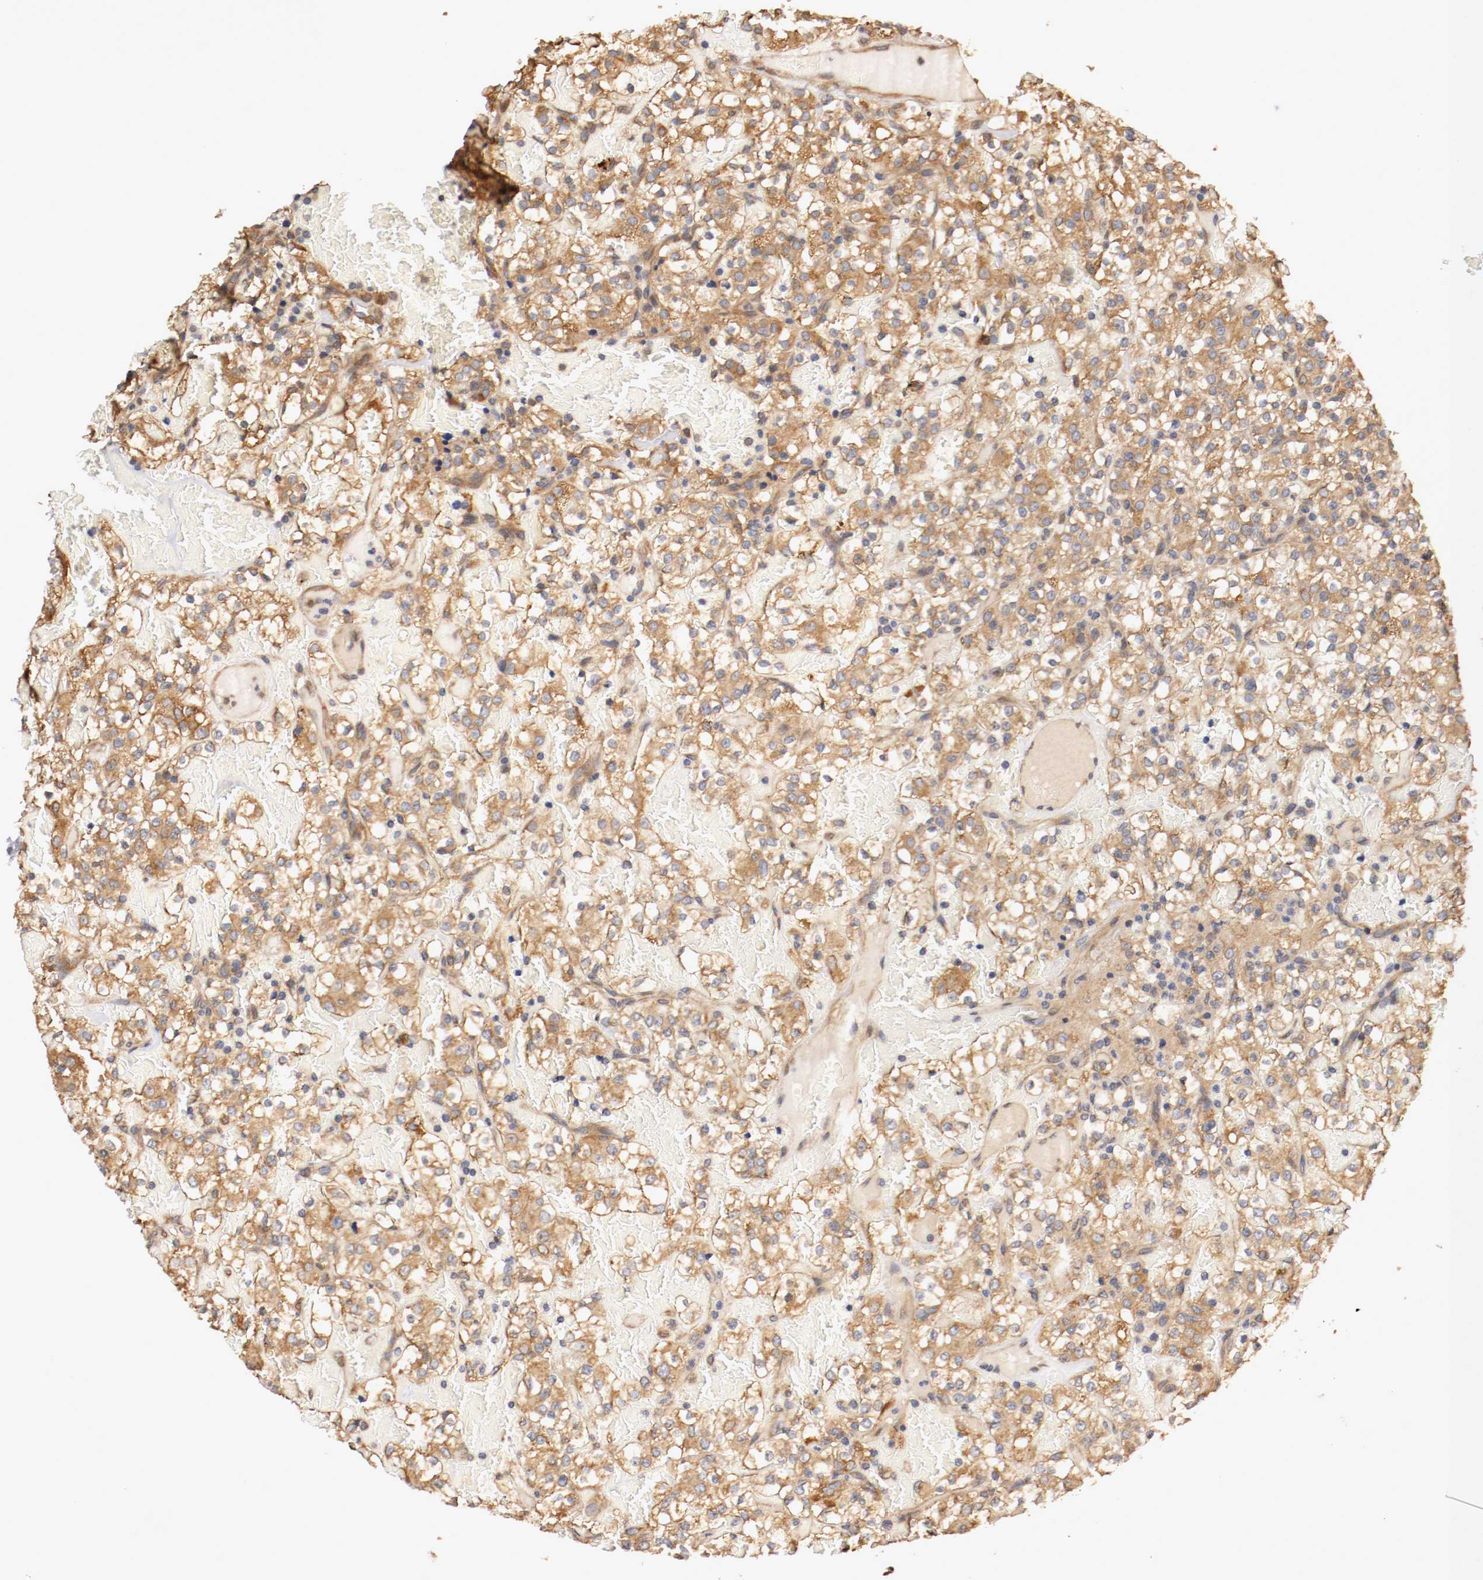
{"staining": {"intensity": "moderate", "quantity": ">75%", "location": "cytoplasmic/membranous"}, "tissue": "renal cancer", "cell_type": "Tumor cells", "image_type": "cancer", "snomed": [{"axis": "morphology", "description": "Normal tissue, NOS"}, {"axis": "morphology", "description": "Adenocarcinoma, NOS"}, {"axis": "topography", "description": "Kidney"}], "caption": "Immunohistochemical staining of renal cancer reveals moderate cytoplasmic/membranous protein staining in approximately >75% of tumor cells. (Stains: DAB (3,3'-diaminobenzidine) in brown, nuclei in blue, Microscopy: brightfield microscopy at high magnification).", "gene": "VEZT", "patient": {"sex": "female", "age": 72}}